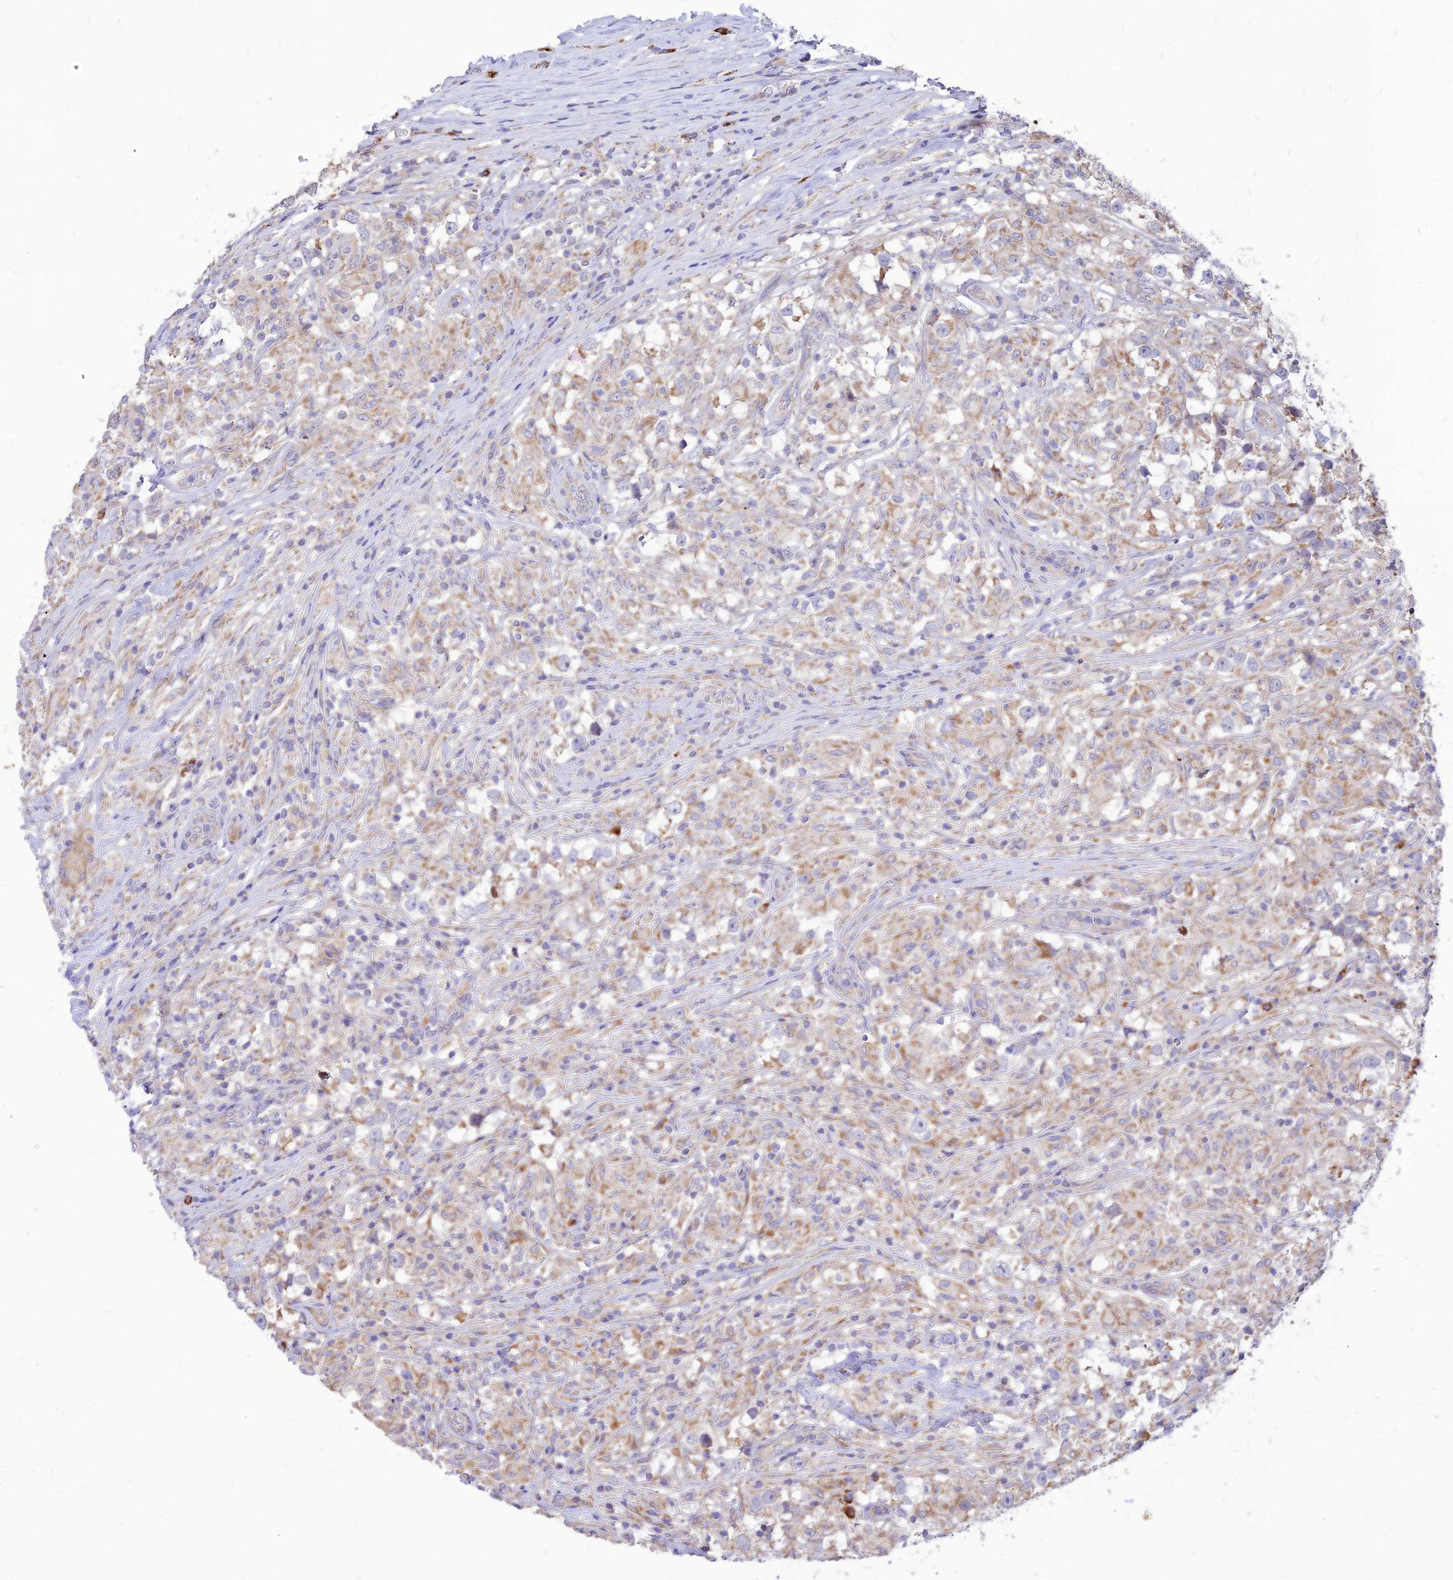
{"staining": {"intensity": "moderate", "quantity": "25%-75%", "location": "cytoplasmic/membranous"}, "tissue": "testis cancer", "cell_type": "Tumor cells", "image_type": "cancer", "snomed": [{"axis": "morphology", "description": "Seminoma, NOS"}, {"axis": "topography", "description": "Testis"}], "caption": "Testis cancer stained with immunohistochemistry reveals moderate cytoplasmic/membranous positivity in approximately 25%-75% of tumor cells.", "gene": "ECI1", "patient": {"sex": "male", "age": 46}}